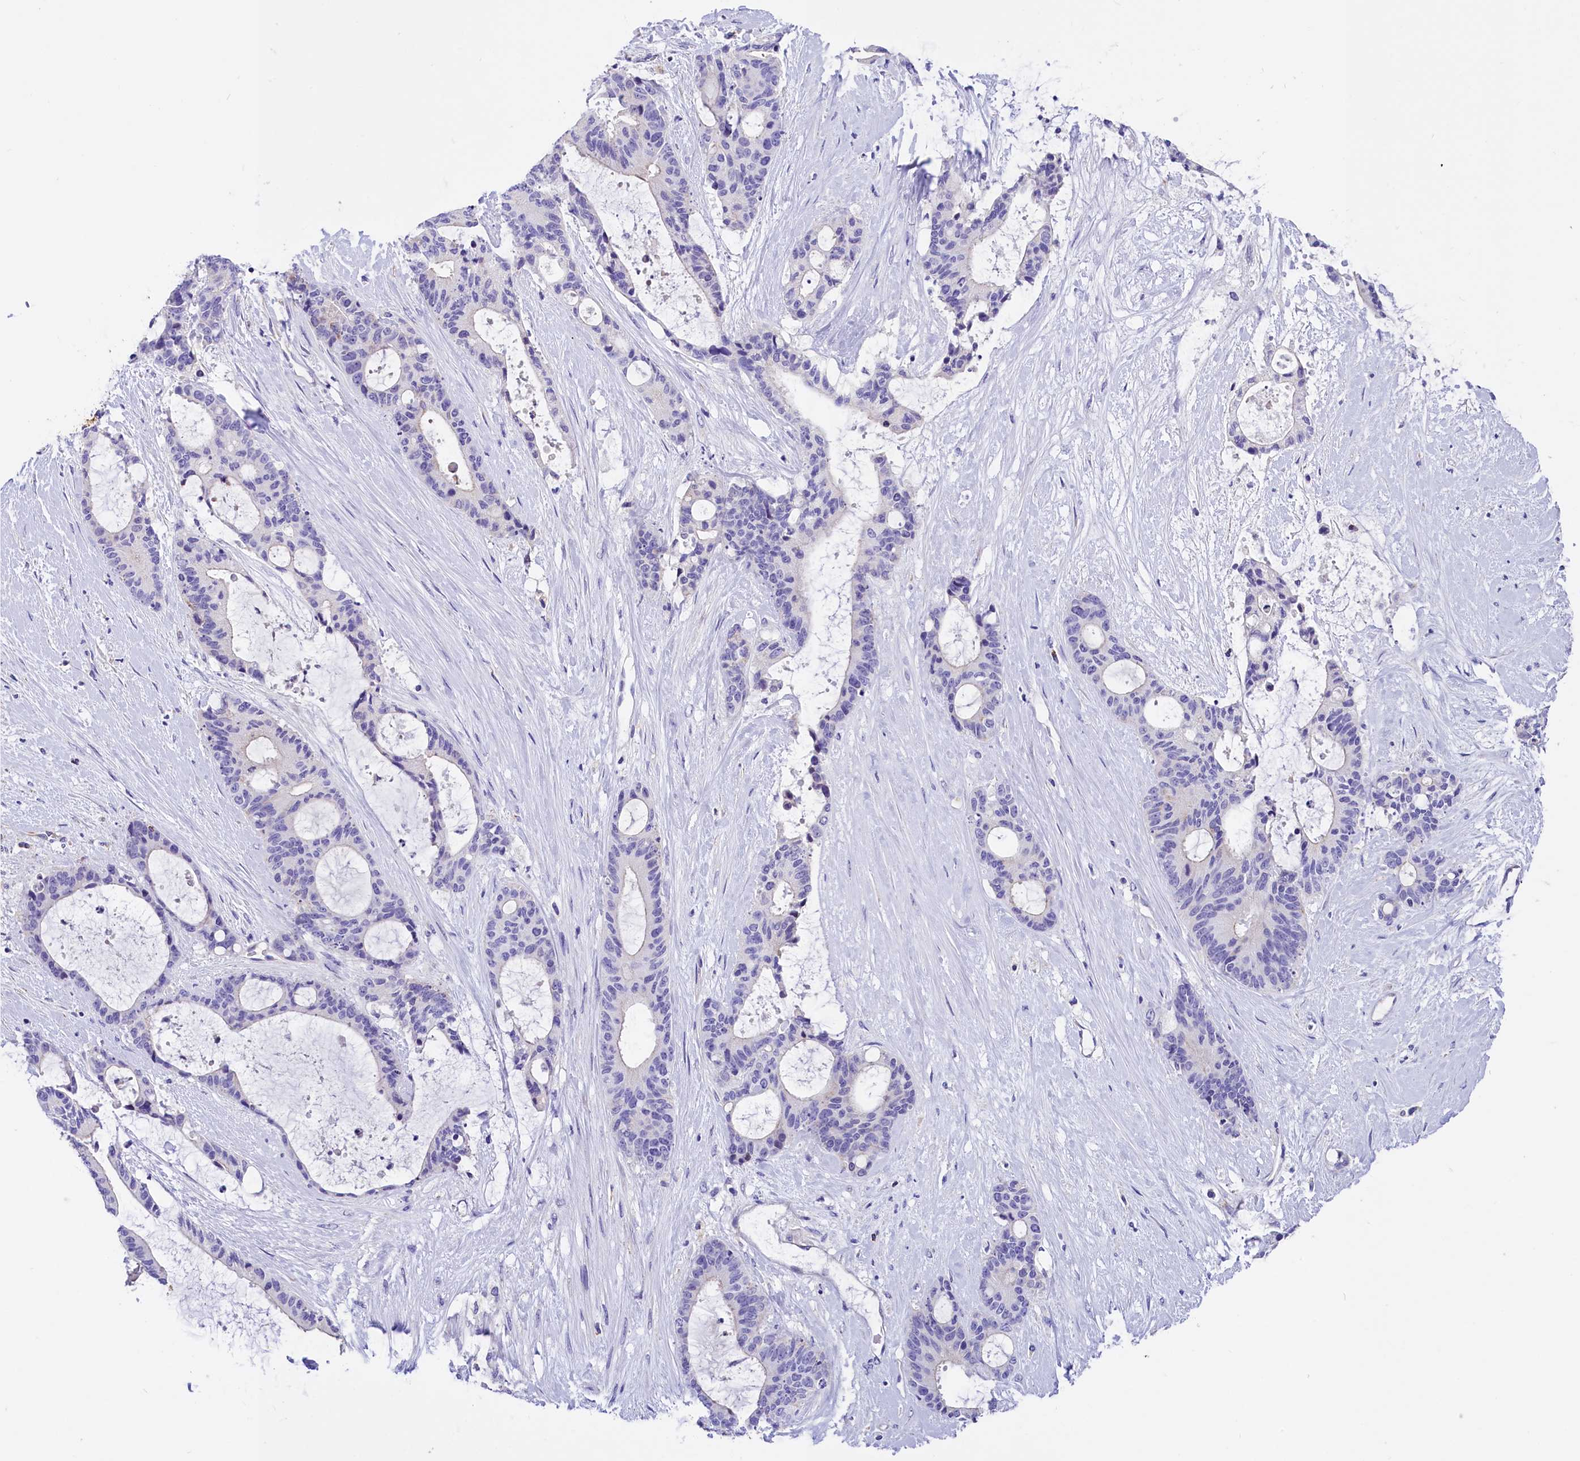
{"staining": {"intensity": "negative", "quantity": "none", "location": "none"}, "tissue": "liver cancer", "cell_type": "Tumor cells", "image_type": "cancer", "snomed": [{"axis": "morphology", "description": "Normal tissue, NOS"}, {"axis": "morphology", "description": "Cholangiocarcinoma"}, {"axis": "topography", "description": "Liver"}, {"axis": "topography", "description": "Peripheral nerve tissue"}], "caption": "This micrograph is of cholangiocarcinoma (liver) stained with IHC to label a protein in brown with the nuclei are counter-stained blue. There is no expression in tumor cells.", "gene": "ABAT", "patient": {"sex": "female", "age": 73}}